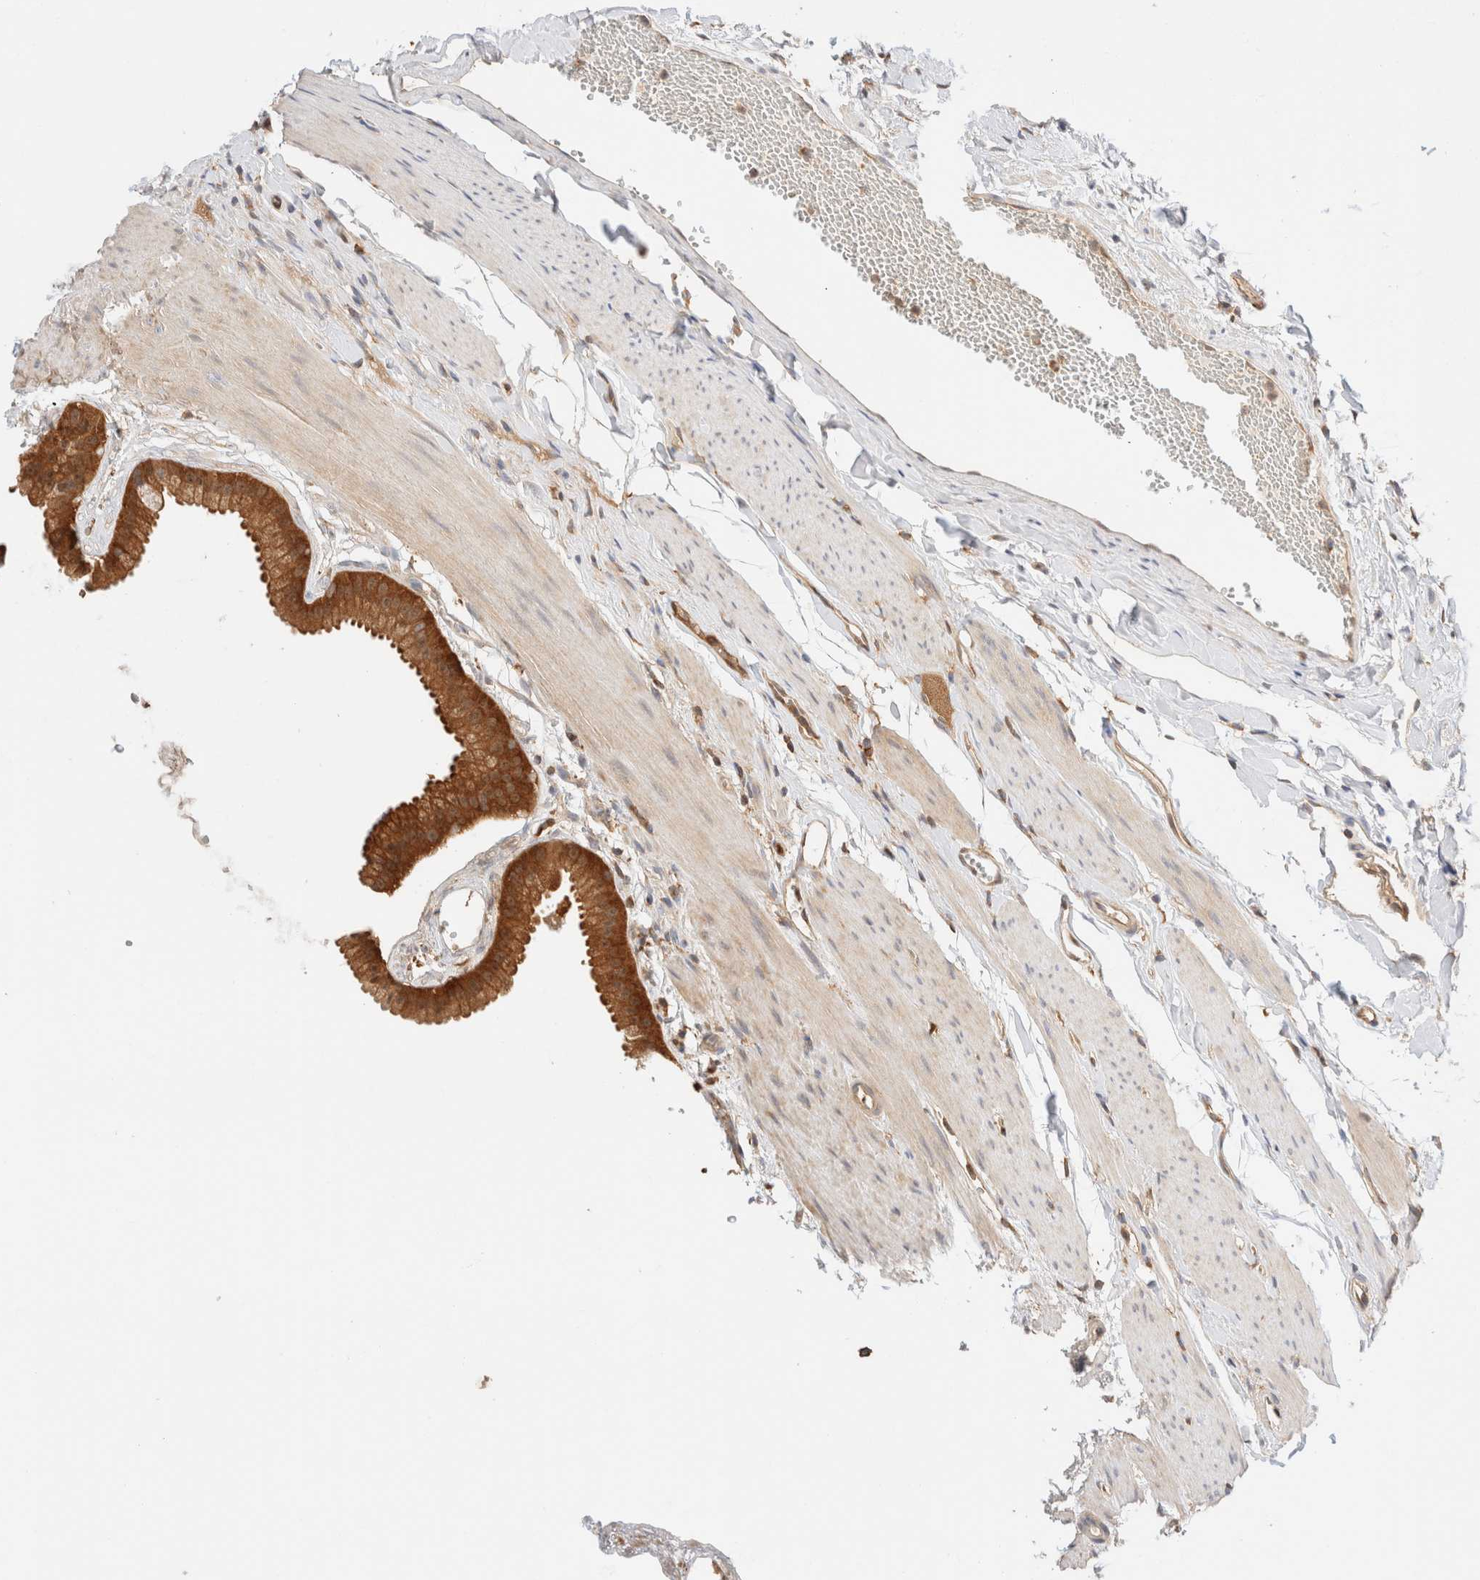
{"staining": {"intensity": "strong", "quantity": ">75%", "location": "cytoplasmic/membranous"}, "tissue": "gallbladder", "cell_type": "Glandular cells", "image_type": "normal", "snomed": [{"axis": "morphology", "description": "Normal tissue, NOS"}, {"axis": "topography", "description": "Gallbladder"}], "caption": "This is a micrograph of immunohistochemistry (IHC) staining of unremarkable gallbladder, which shows strong positivity in the cytoplasmic/membranous of glandular cells.", "gene": "RABEP1", "patient": {"sex": "female", "age": 64}}